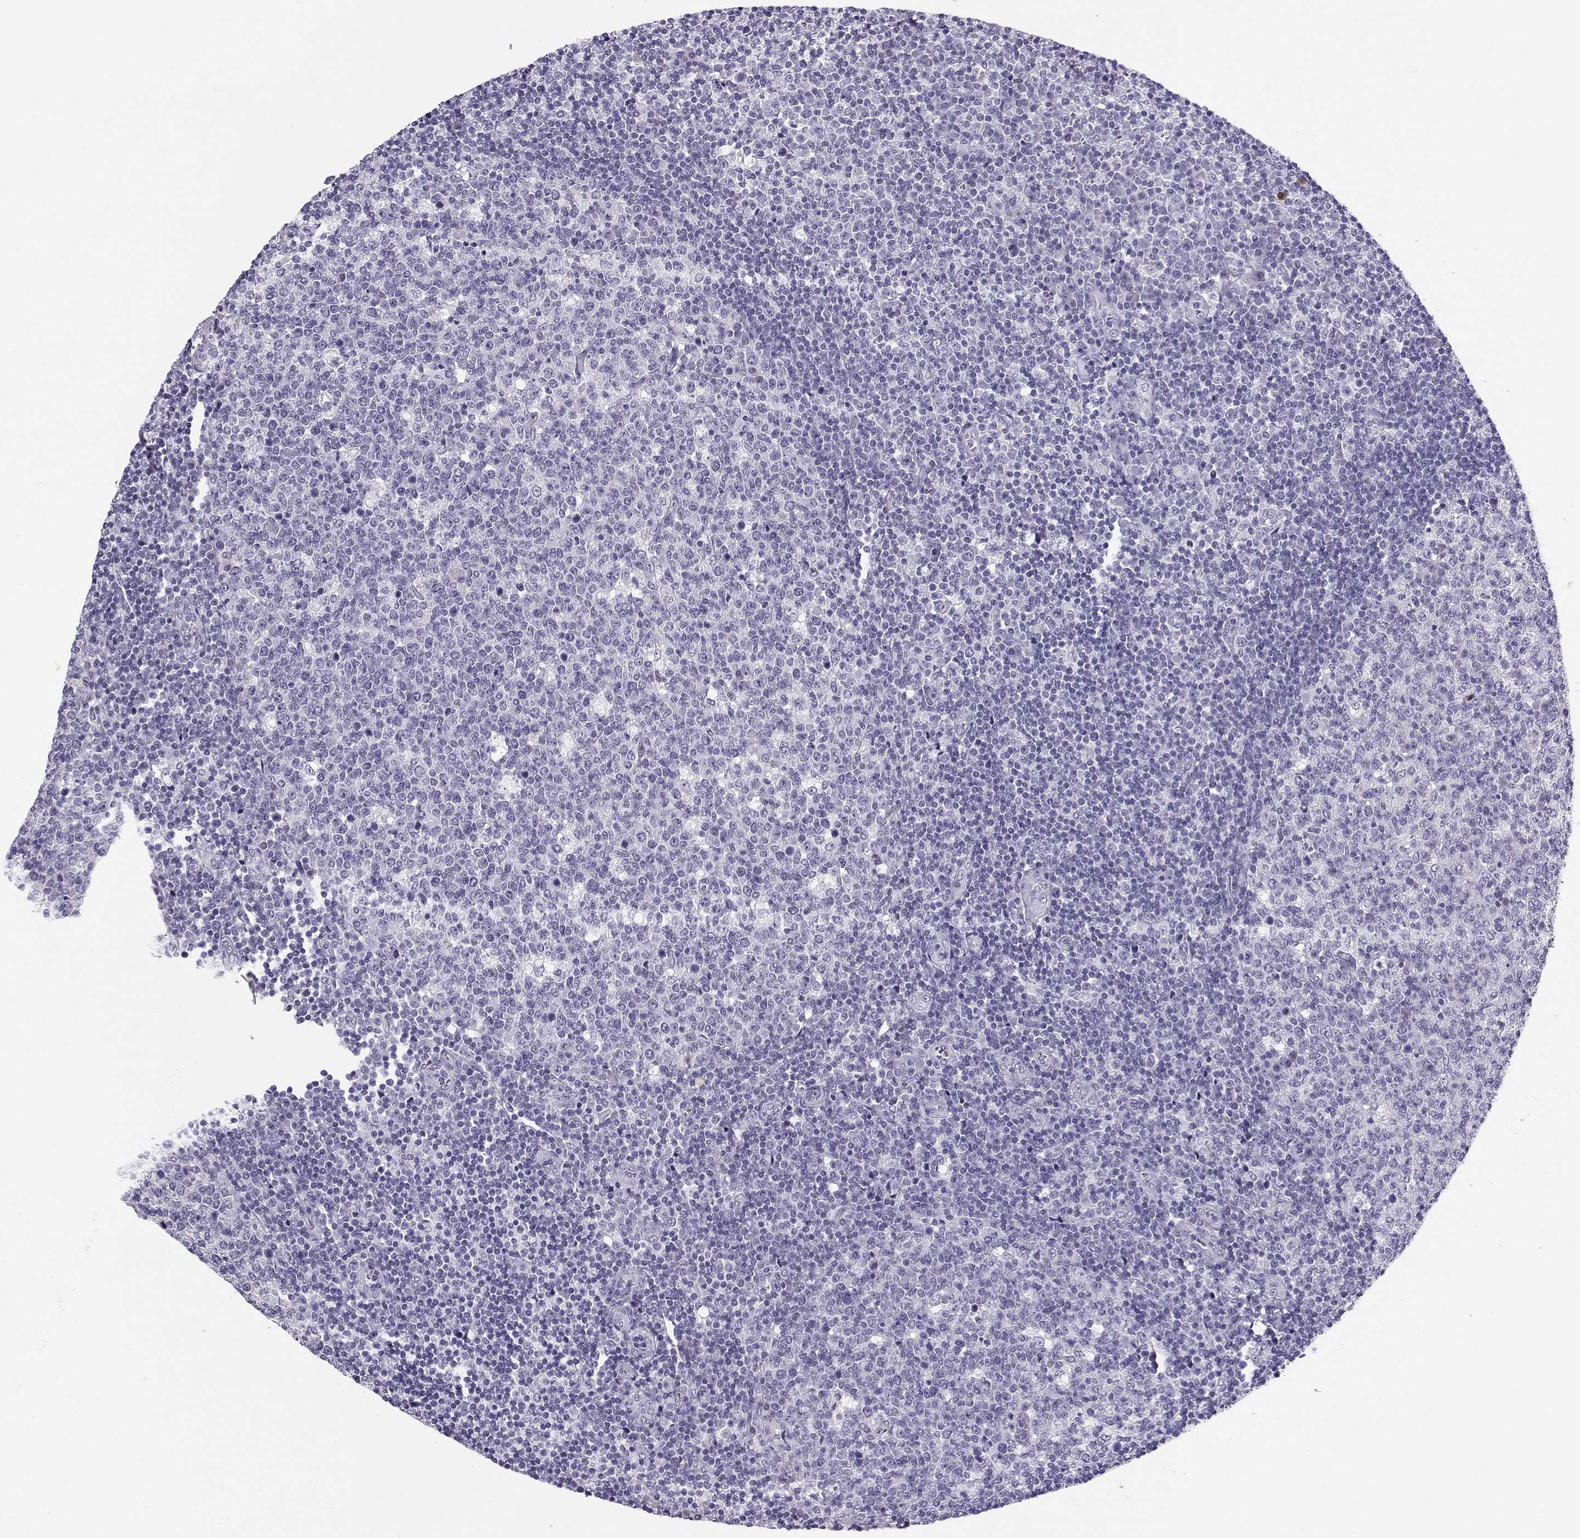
{"staining": {"intensity": "negative", "quantity": "none", "location": "none"}, "tissue": "tonsil", "cell_type": "Germinal center cells", "image_type": "normal", "snomed": [{"axis": "morphology", "description": "Normal tissue, NOS"}, {"axis": "topography", "description": "Tonsil"}], "caption": "The micrograph shows no staining of germinal center cells in benign tonsil. Nuclei are stained in blue.", "gene": "CFAP77", "patient": {"sex": "female", "age": 13}}